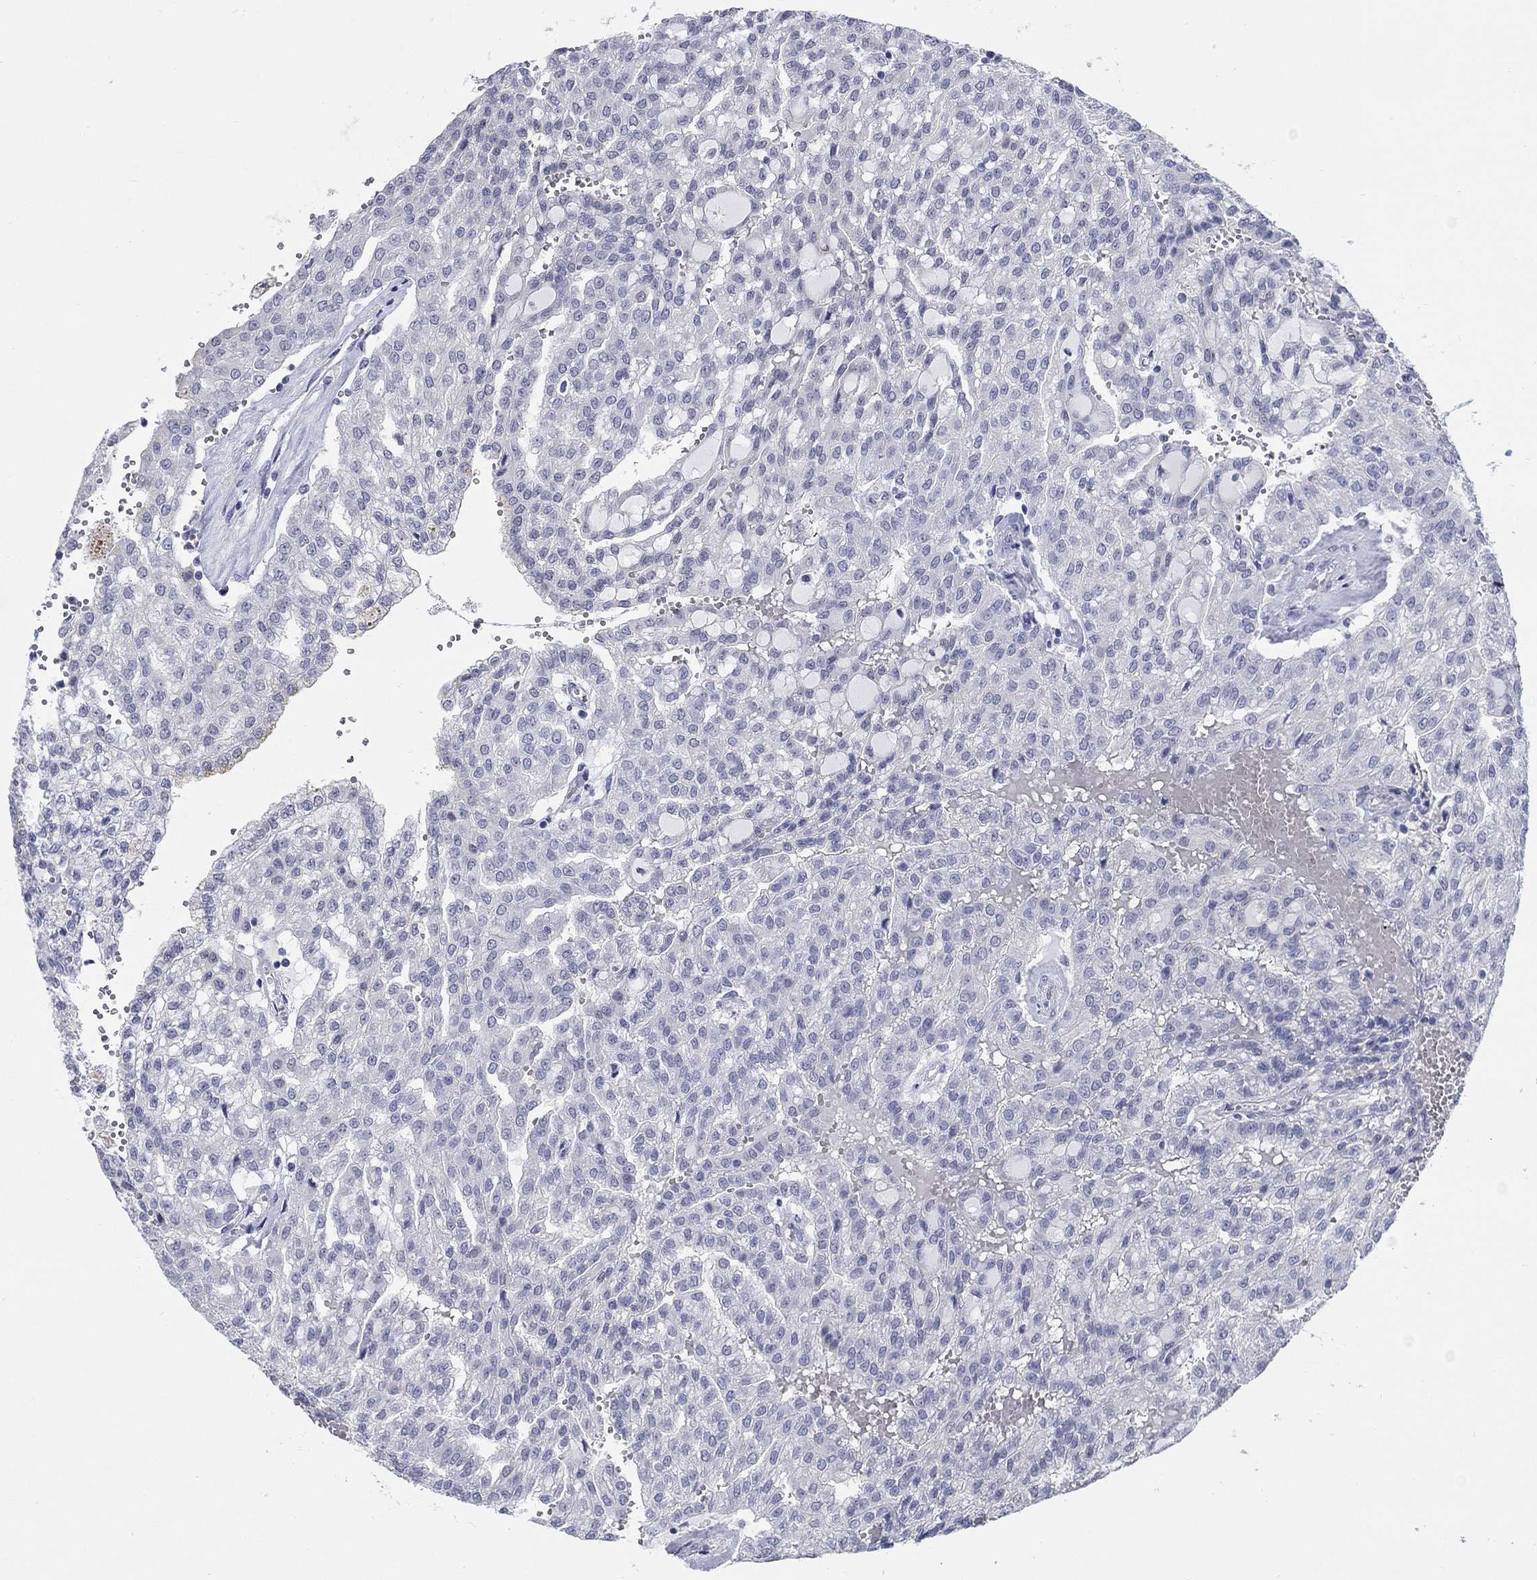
{"staining": {"intensity": "negative", "quantity": "none", "location": "none"}, "tissue": "renal cancer", "cell_type": "Tumor cells", "image_type": "cancer", "snomed": [{"axis": "morphology", "description": "Adenocarcinoma, NOS"}, {"axis": "topography", "description": "Kidney"}], "caption": "Adenocarcinoma (renal) stained for a protein using immunohistochemistry (IHC) reveals no positivity tumor cells.", "gene": "ATP6V1G2", "patient": {"sex": "male", "age": 63}}